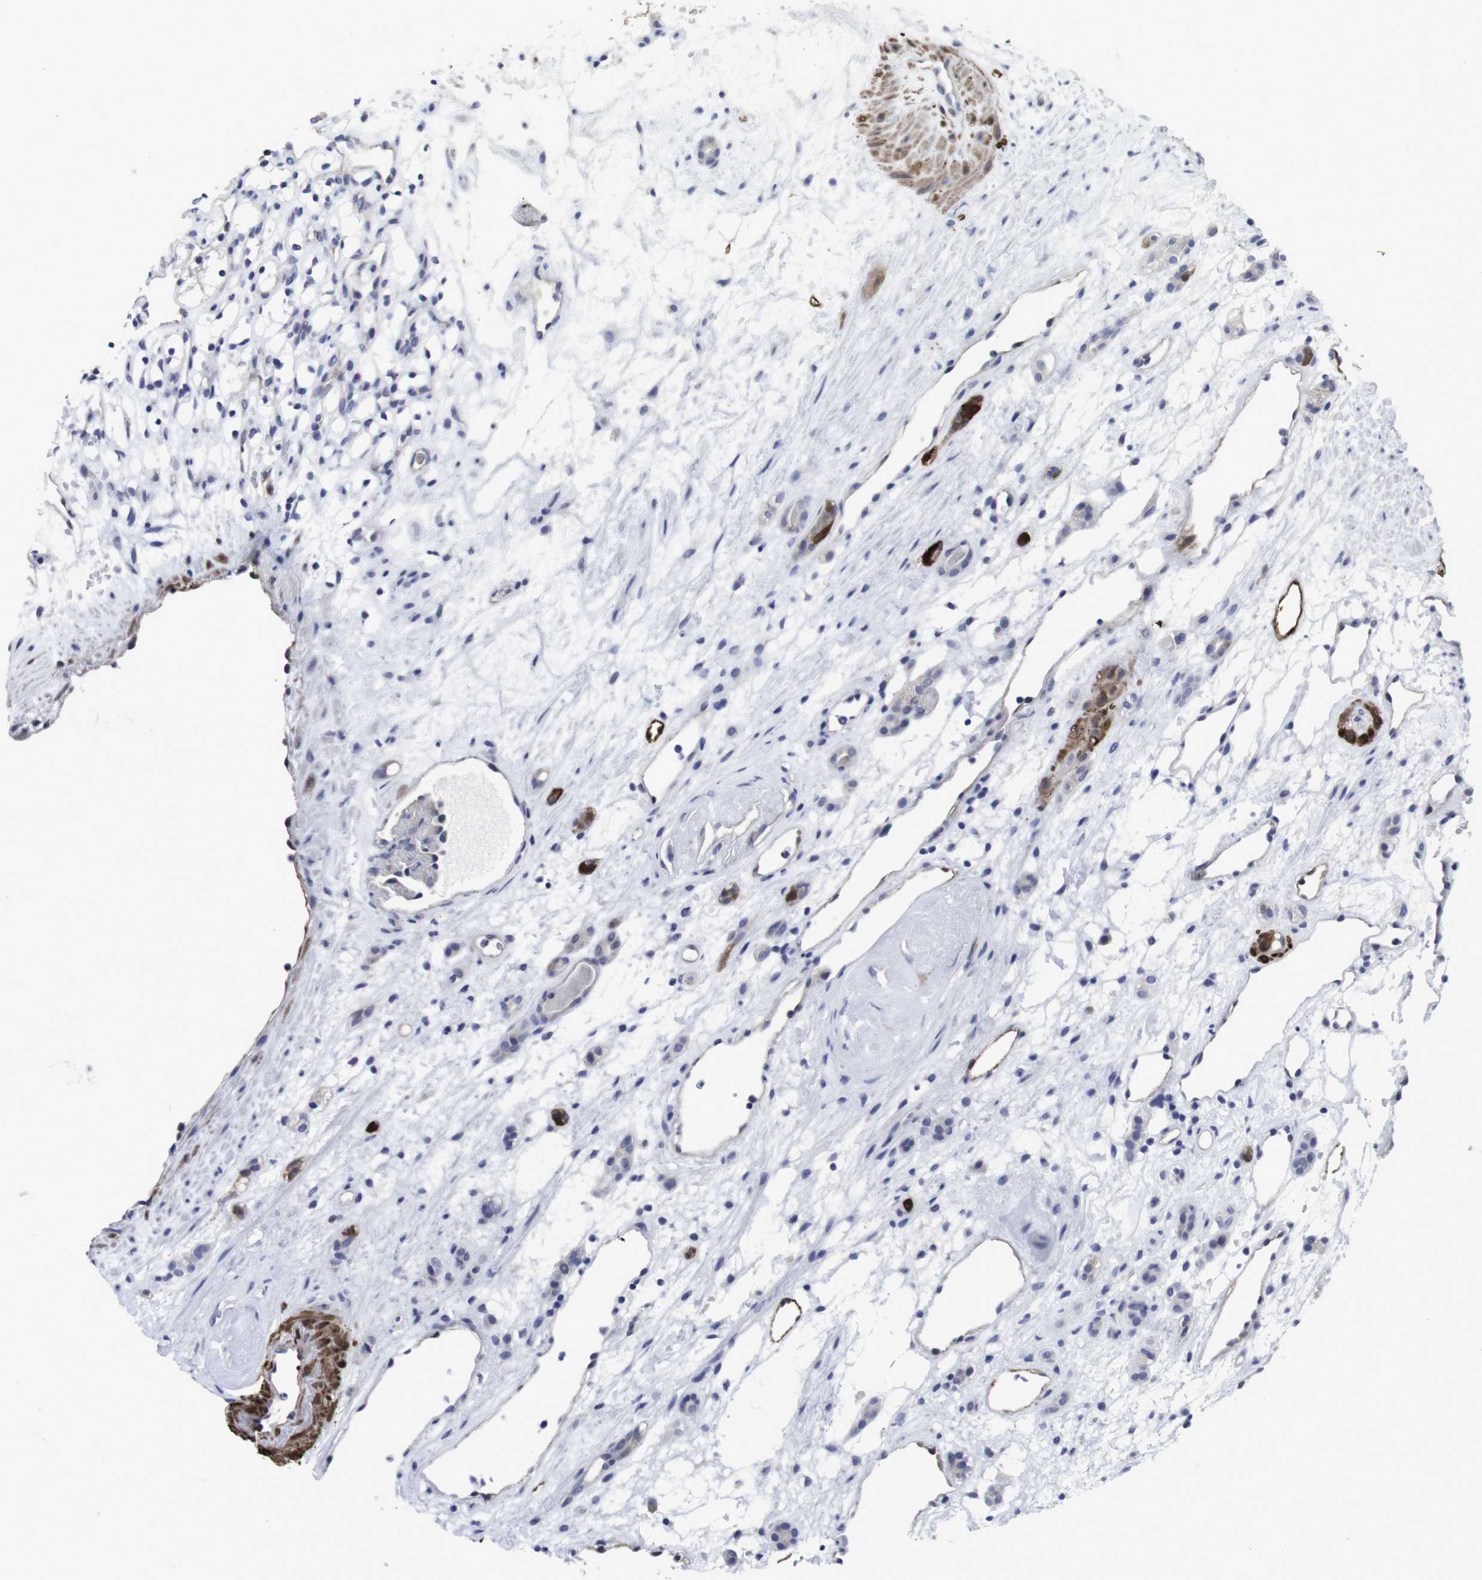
{"staining": {"intensity": "negative", "quantity": "none", "location": "none"}, "tissue": "renal cancer", "cell_type": "Tumor cells", "image_type": "cancer", "snomed": [{"axis": "morphology", "description": "Adenocarcinoma, NOS"}, {"axis": "topography", "description": "Kidney"}], "caption": "Tumor cells show no significant protein staining in renal adenocarcinoma. (Stains: DAB (3,3'-diaminobenzidine) immunohistochemistry with hematoxylin counter stain, Microscopy: brightfield microscopy at high magnification).", "gene": "SNCG", "patient": {"sex": "female", "age": 60}}